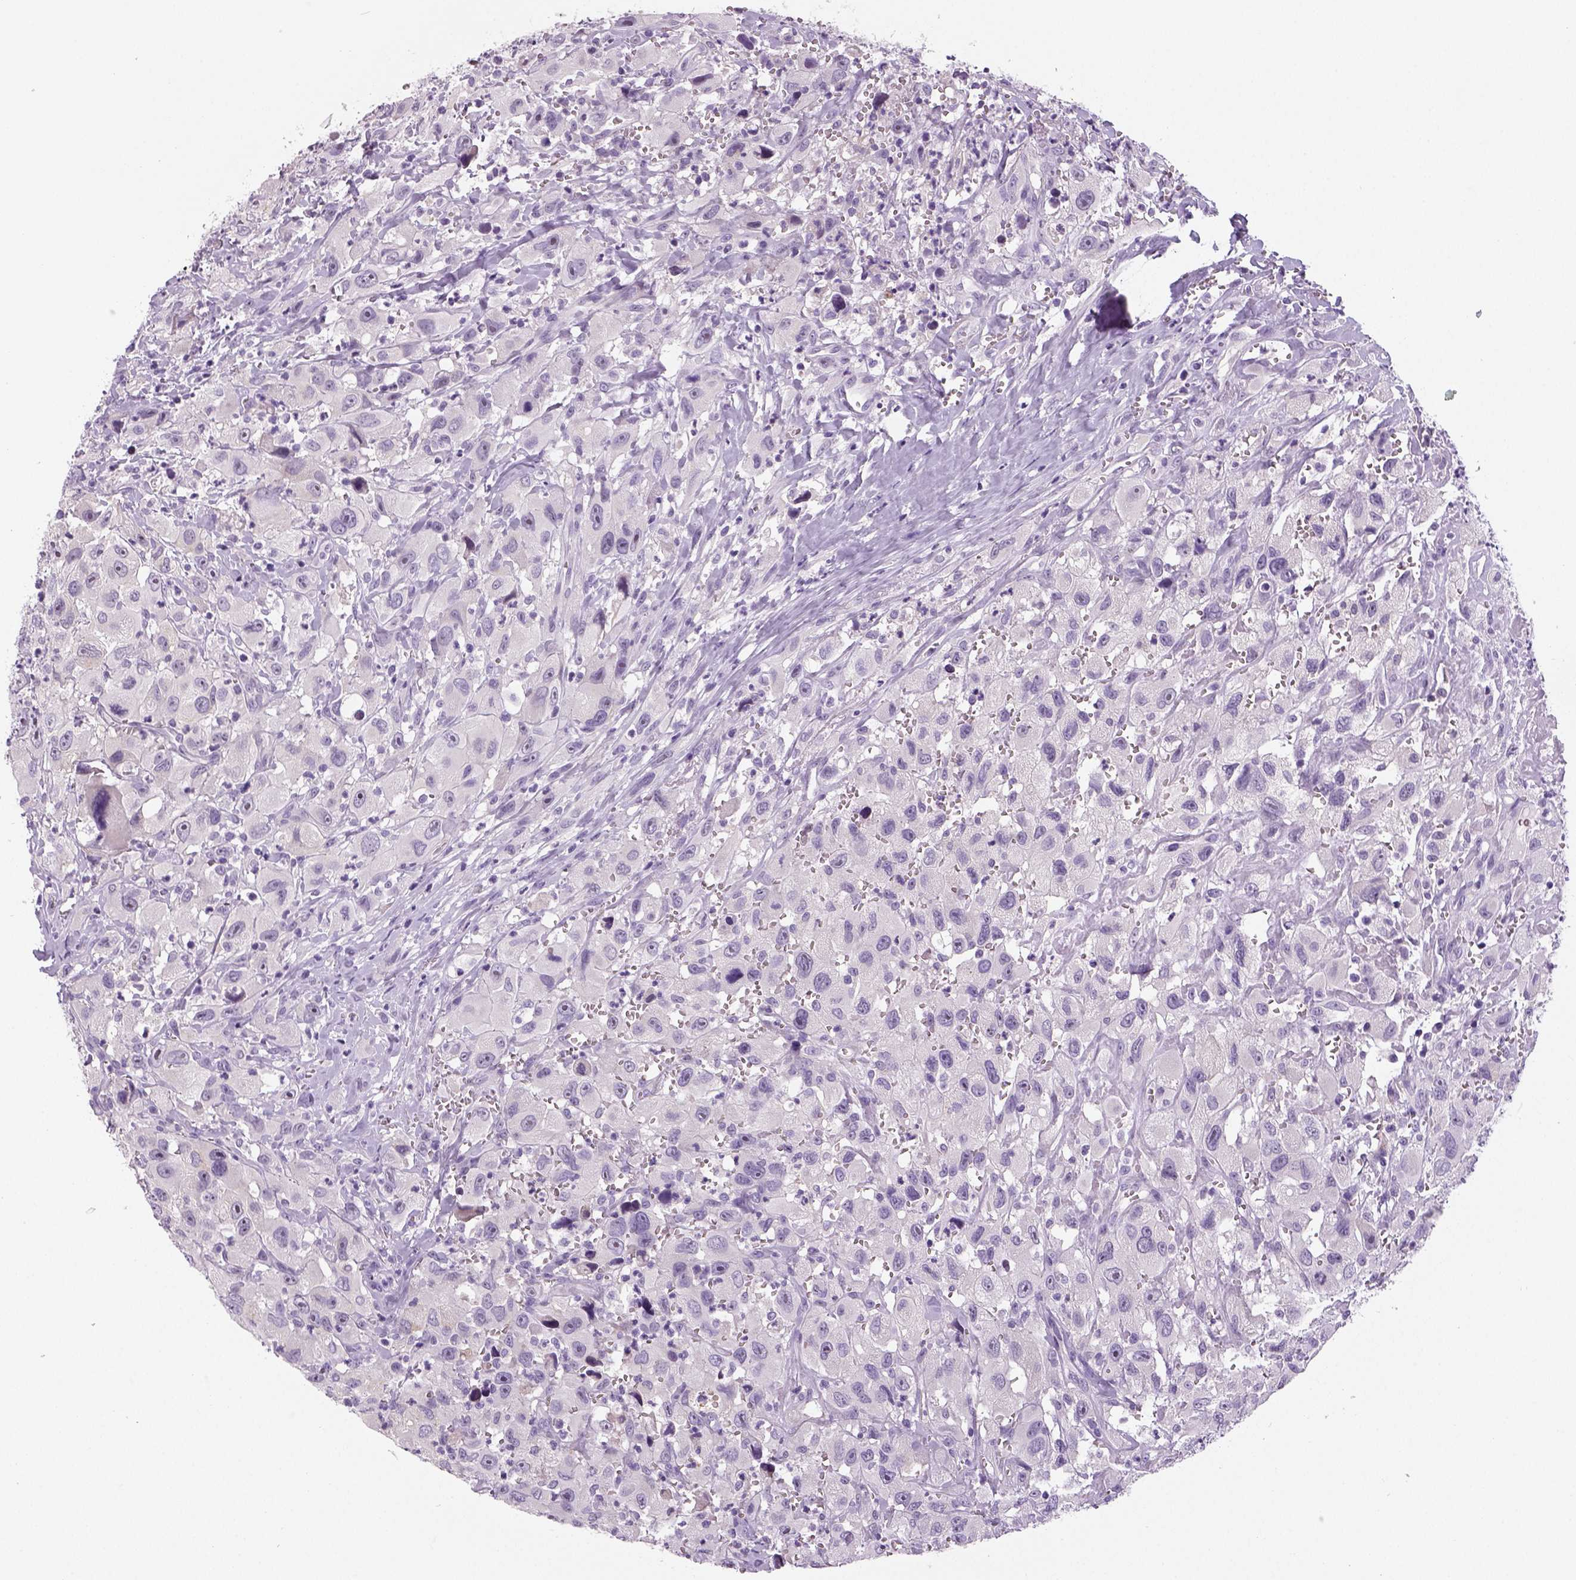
{"staining": {"intensity": "negative", "quantity": "none", "location": "none"}, "tissue": "head and neck cancer", "cell_type": "Tumor cells", "image_type": "cancer", "snomed": [{"axis": "morphology", "description": "Squamous cell carcinoma, NOS"}, {"axis": "morphology", "description": "Squamous cell carcinoma, metastatic, NOS"}, {"axis": "topography", "description": "Oral tissue"}, {"axis": "topography", "description": "Head-Neck"}], "caption": "The immunohistochemistry image has no significant positivity in tumor cells of head and neck cancer (squamous cell carcinoma) tissue. (DAB (3,3'-diaminobenzidine) immunohistochemistry (IHC) with hematoxylin counter stain).", "gene": "TSPAN7", "patient": {"sex": "female", "age": 85}}